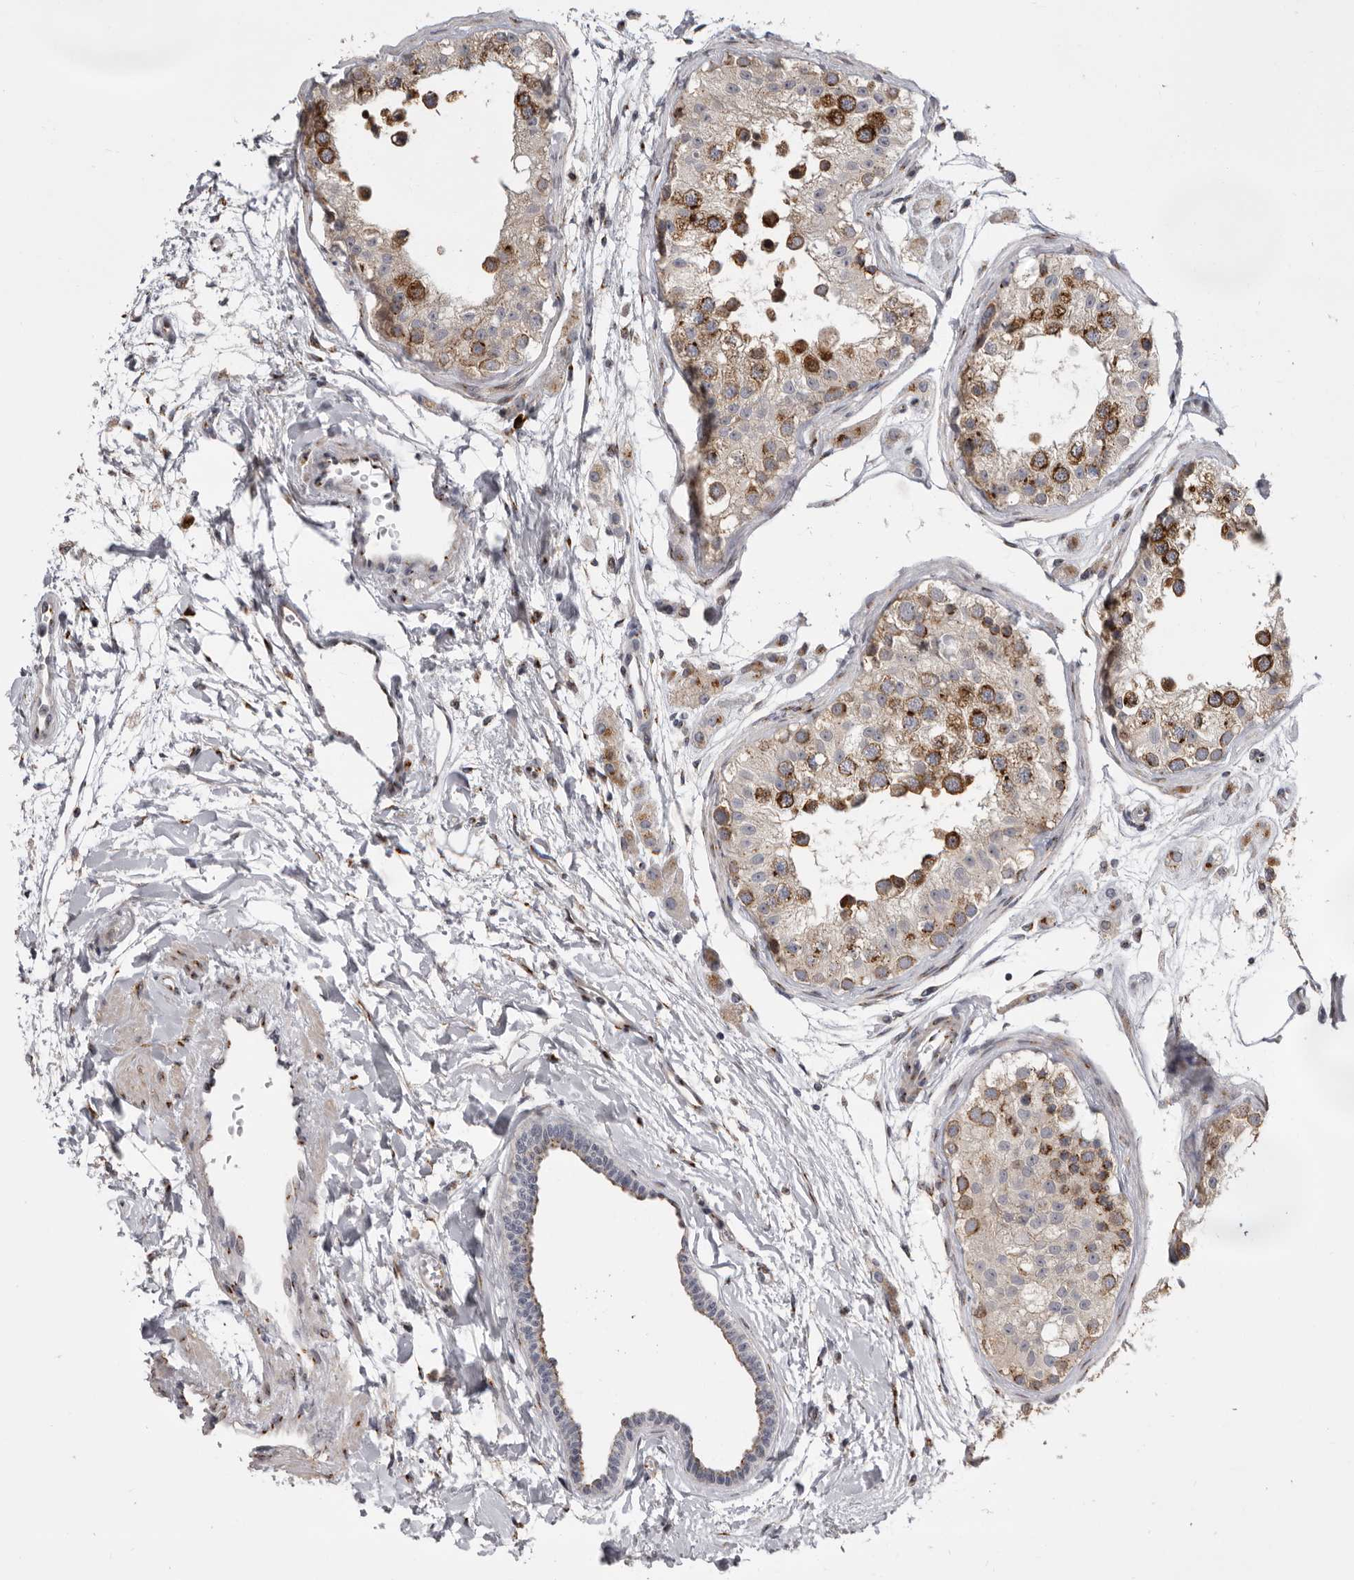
{"staining": {"intensity": "strong", "quantity": ">75%", "location": "cytoplasmic/membranous"}, "tissue": "testis", "cell_type": "Cells in seminiferous ducts", "image_type": "normal", "snomed": [{"axis": "morphology", "description": "Normal tissue, NOS"}, {"axis": "morphology", "description": "Adenocarcinoma, metastatic, NOS"}, {"axis": "topography", "description": "Testis"}], "caption": "High-magnification brightfield microscopy of unremarkable testis stained with DAB (brown) and counterstained with hematoxylin (blue). cells in seminiferous ducts exhibit strong cytoplasmic/membranous staining is present in approximately>75% of cells. (Brightfield microscopy of DAB IHC at high magnification).", "gene": "WDR47", "patient": {"sex": "male", "age": 26}}